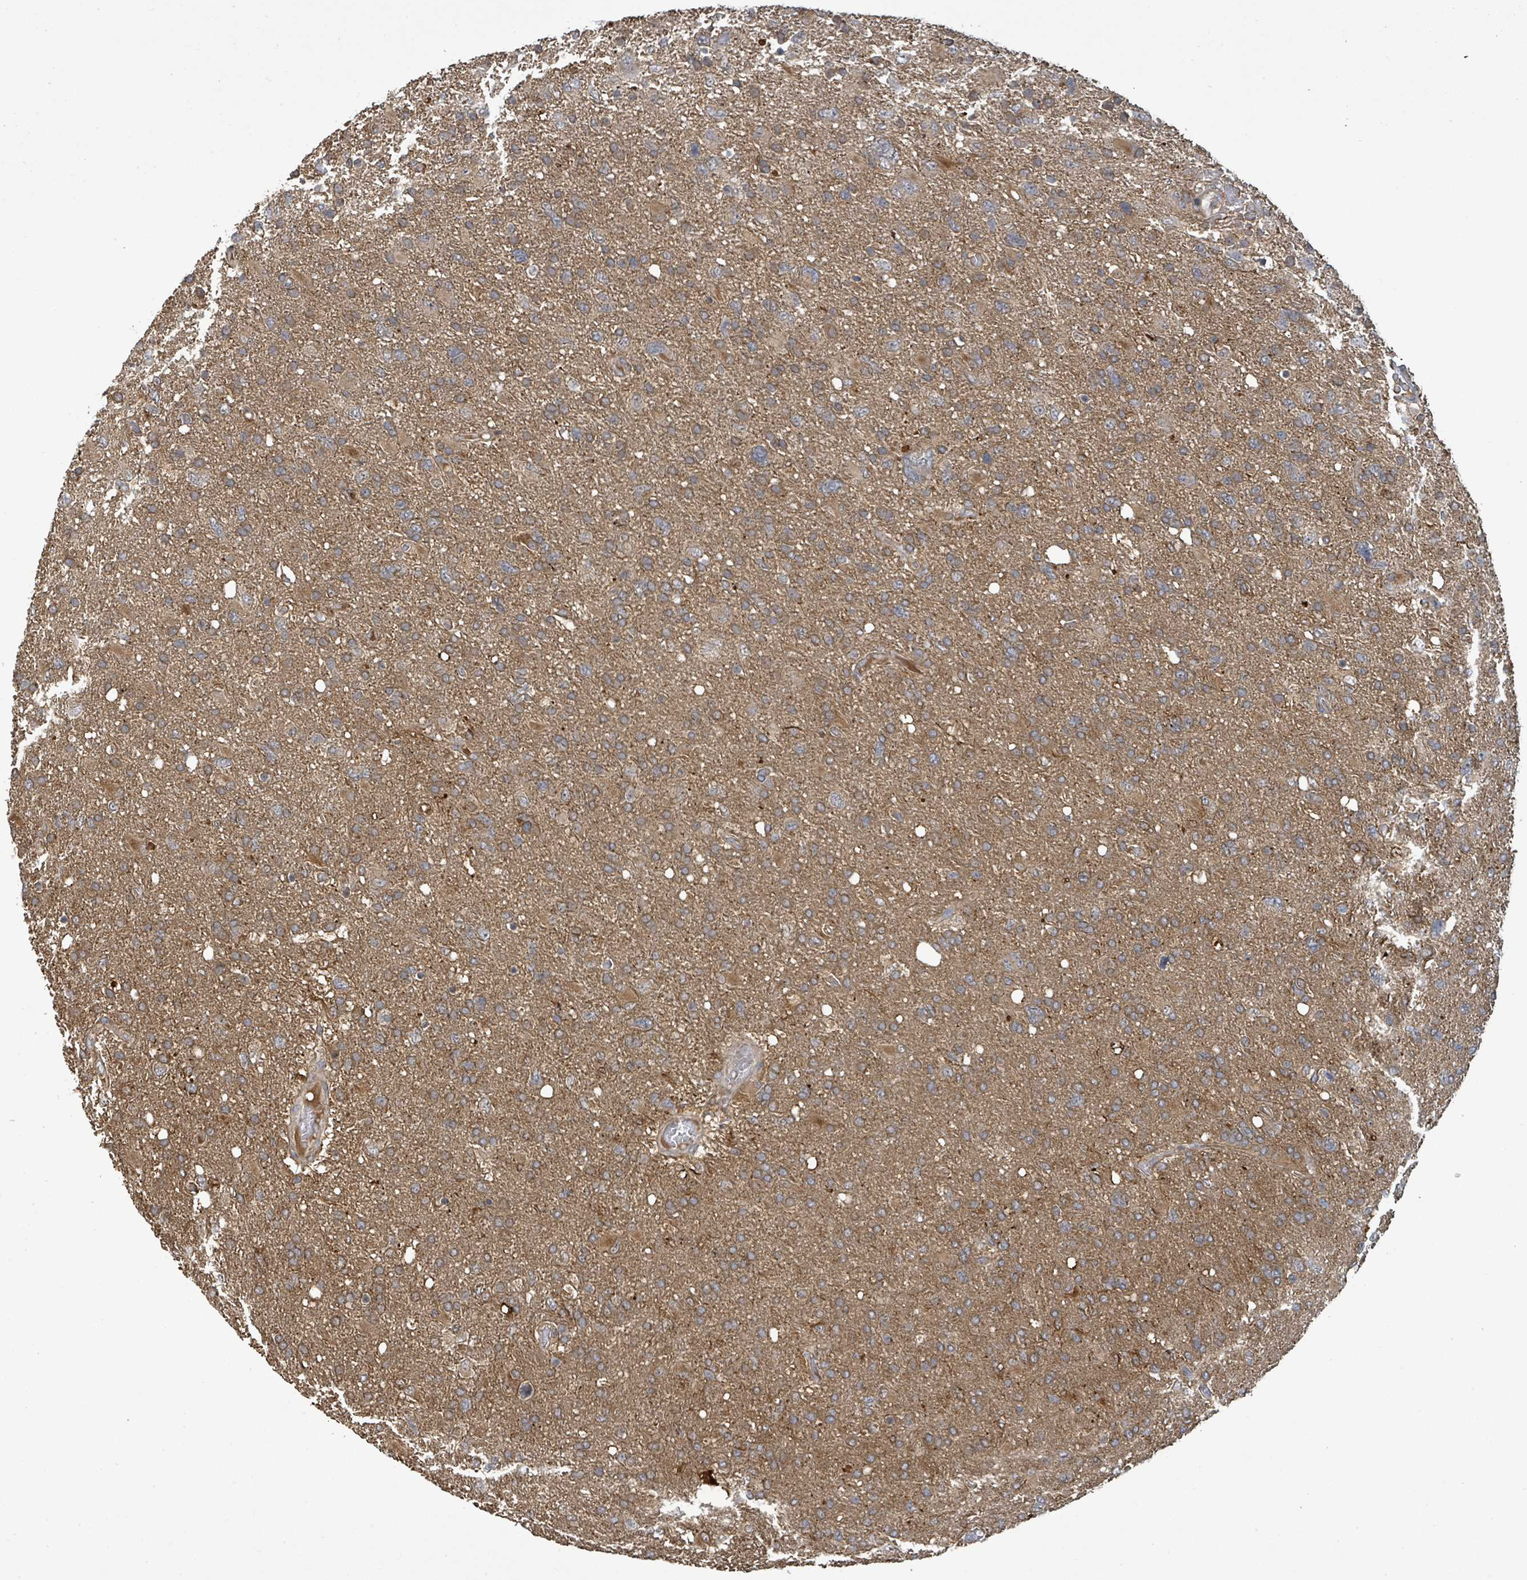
{"staining": {"intensity": "moderate", "quantity": ">75%", "location": "cytoplasmic/membranous"}, "tissue": "glioma", "cell_type": "Tumor cells", "image_type": "cancer", "snomed": [{"axis": "morphology", "description": "Glioma, malignant, High grade"}, {"axis": "topography", "description": "Brain"}], "caption": "A micrograph showing moderate cytoplasmic/membranous positivity in about >75% of tumor cells in malignant glioma (high-grade), as visualized by brown immunohistochemical staining.", "gene": "STARD4", "patient": {"sex": "male", "age": 61}}